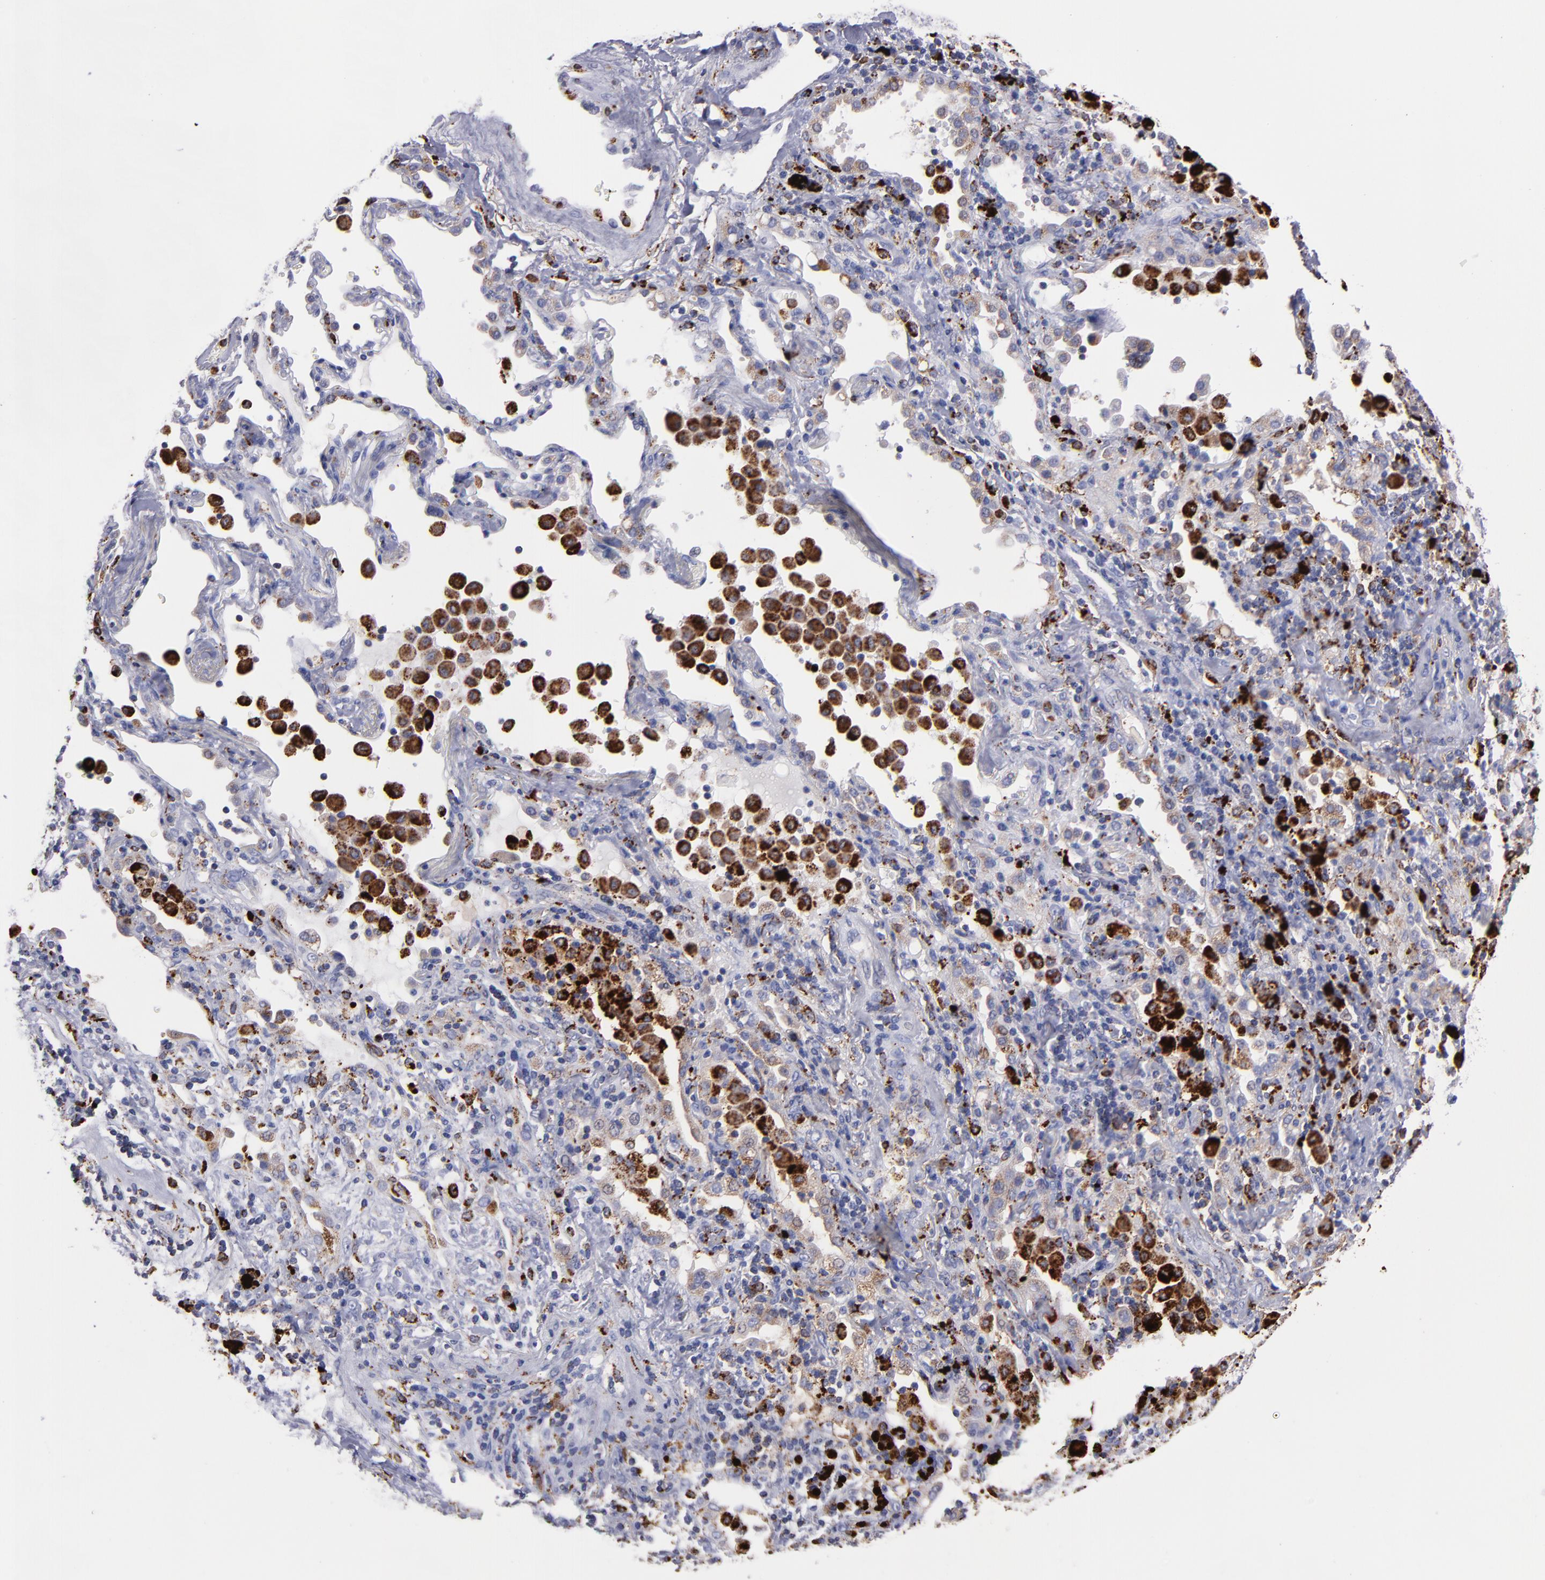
{"staining": {"intensity": "moderate", "quantity": "<25%", "location": "cytoplasmic/membranous"}, "tissue": "lung cancer", "cell_type": "Tumor cells", "image_type": "cancer", "snomed": [{"axis": "morphology", "description": "Squamous cell carcinoma, NOS"}, {"axis": "topography", "description": "Lung"}], "caption": "Immunohistochemical staining of lung cancer shows moderate cytoplasmic/membranous protein positivity in about <25% of tumor cells.", "gene": "CTSS", "patient": {"sex": "female", "age": 67}}